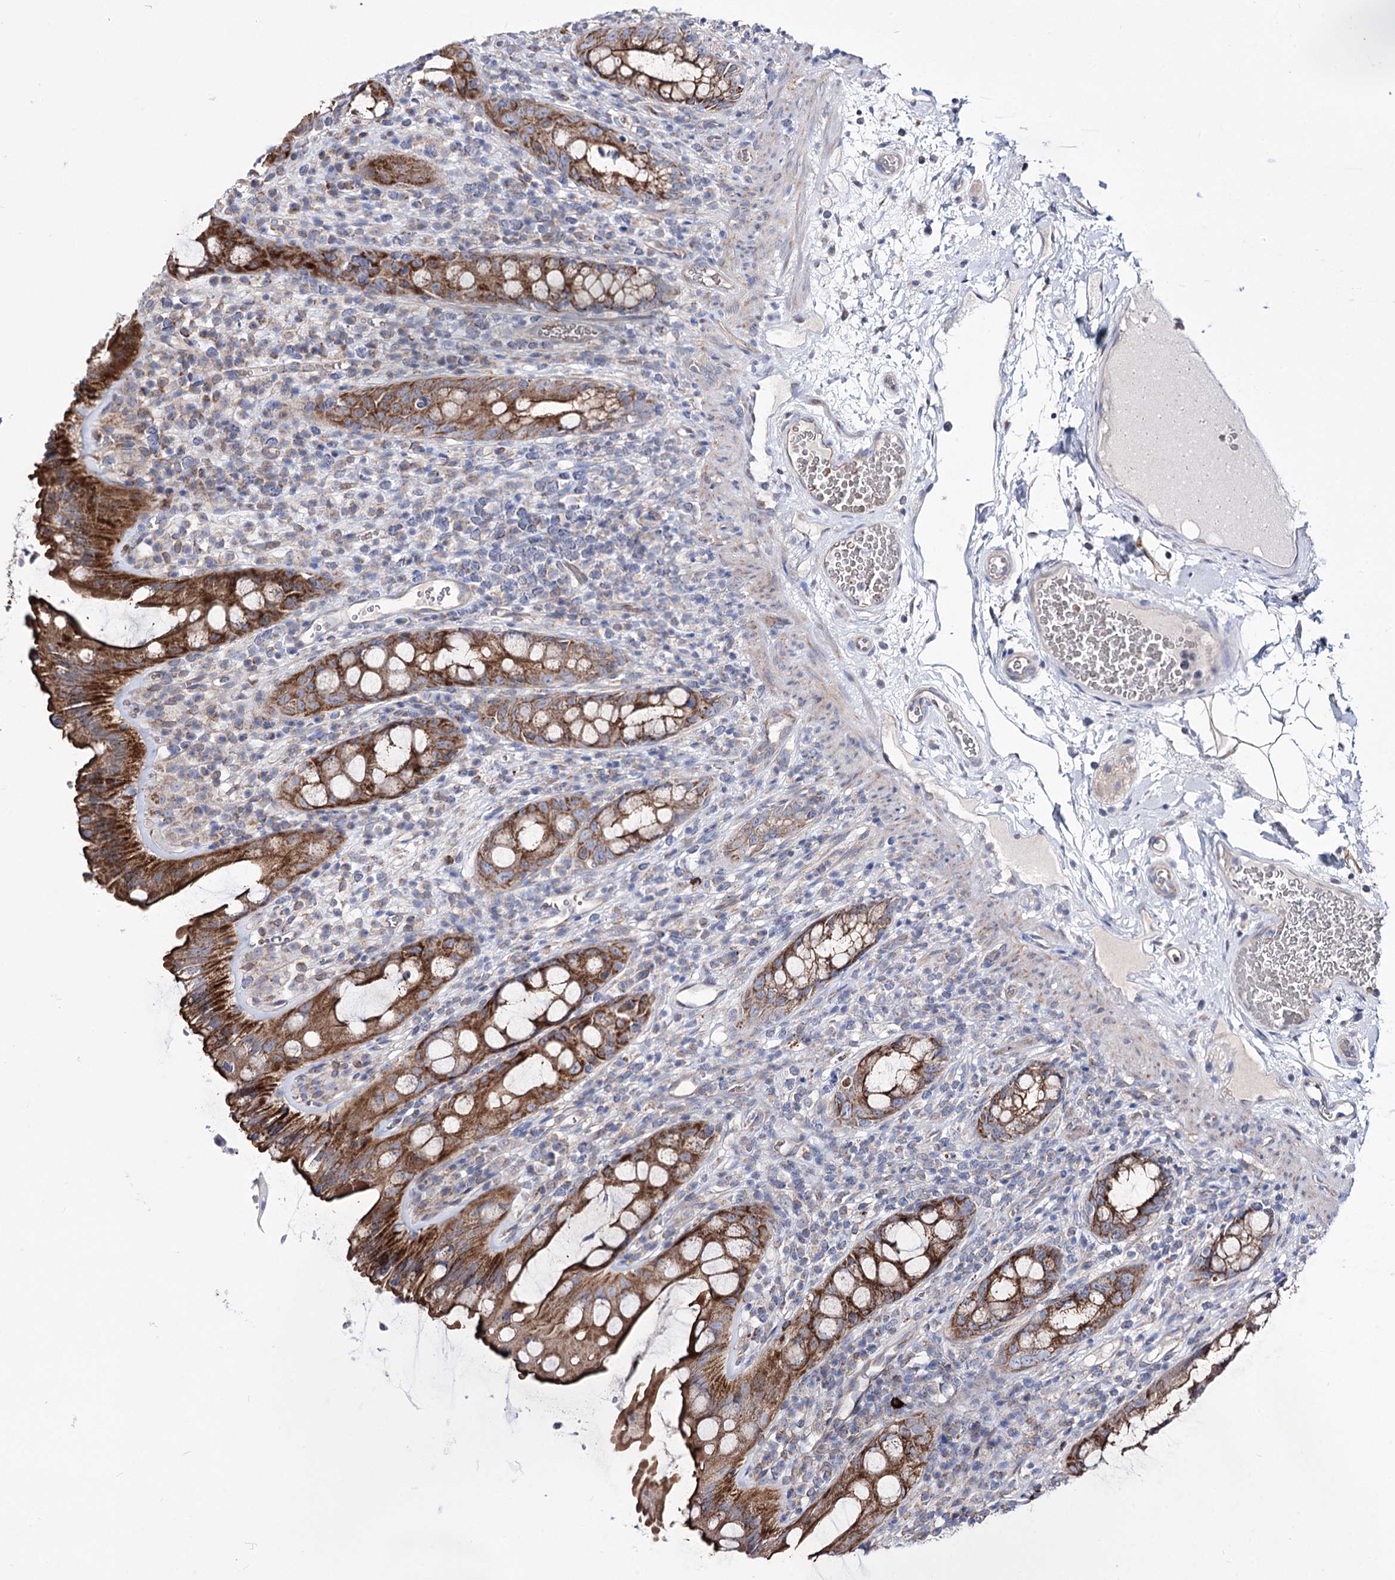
{"staining": {"intensity": "strong", "quantity": ">75%", "location": "cytoplasmic/membranous"}, "tissue": "rectum", "cell_type": "Glandular cells", "image_type": "normal", "snomed": [{"axis": "morphology", "description": "Normal tissue, NOS"}, {"axis": "topography", "description": "Rectum"}], "caption": "A brown stain shows strong cytoplasmic/membranous expression of a protein in glandular cells of benign rectum. (IHC, brightfield microscopy, high magnification).", "gene": "OSBPL5", "patient": {"sex": "female", "age": 57}}